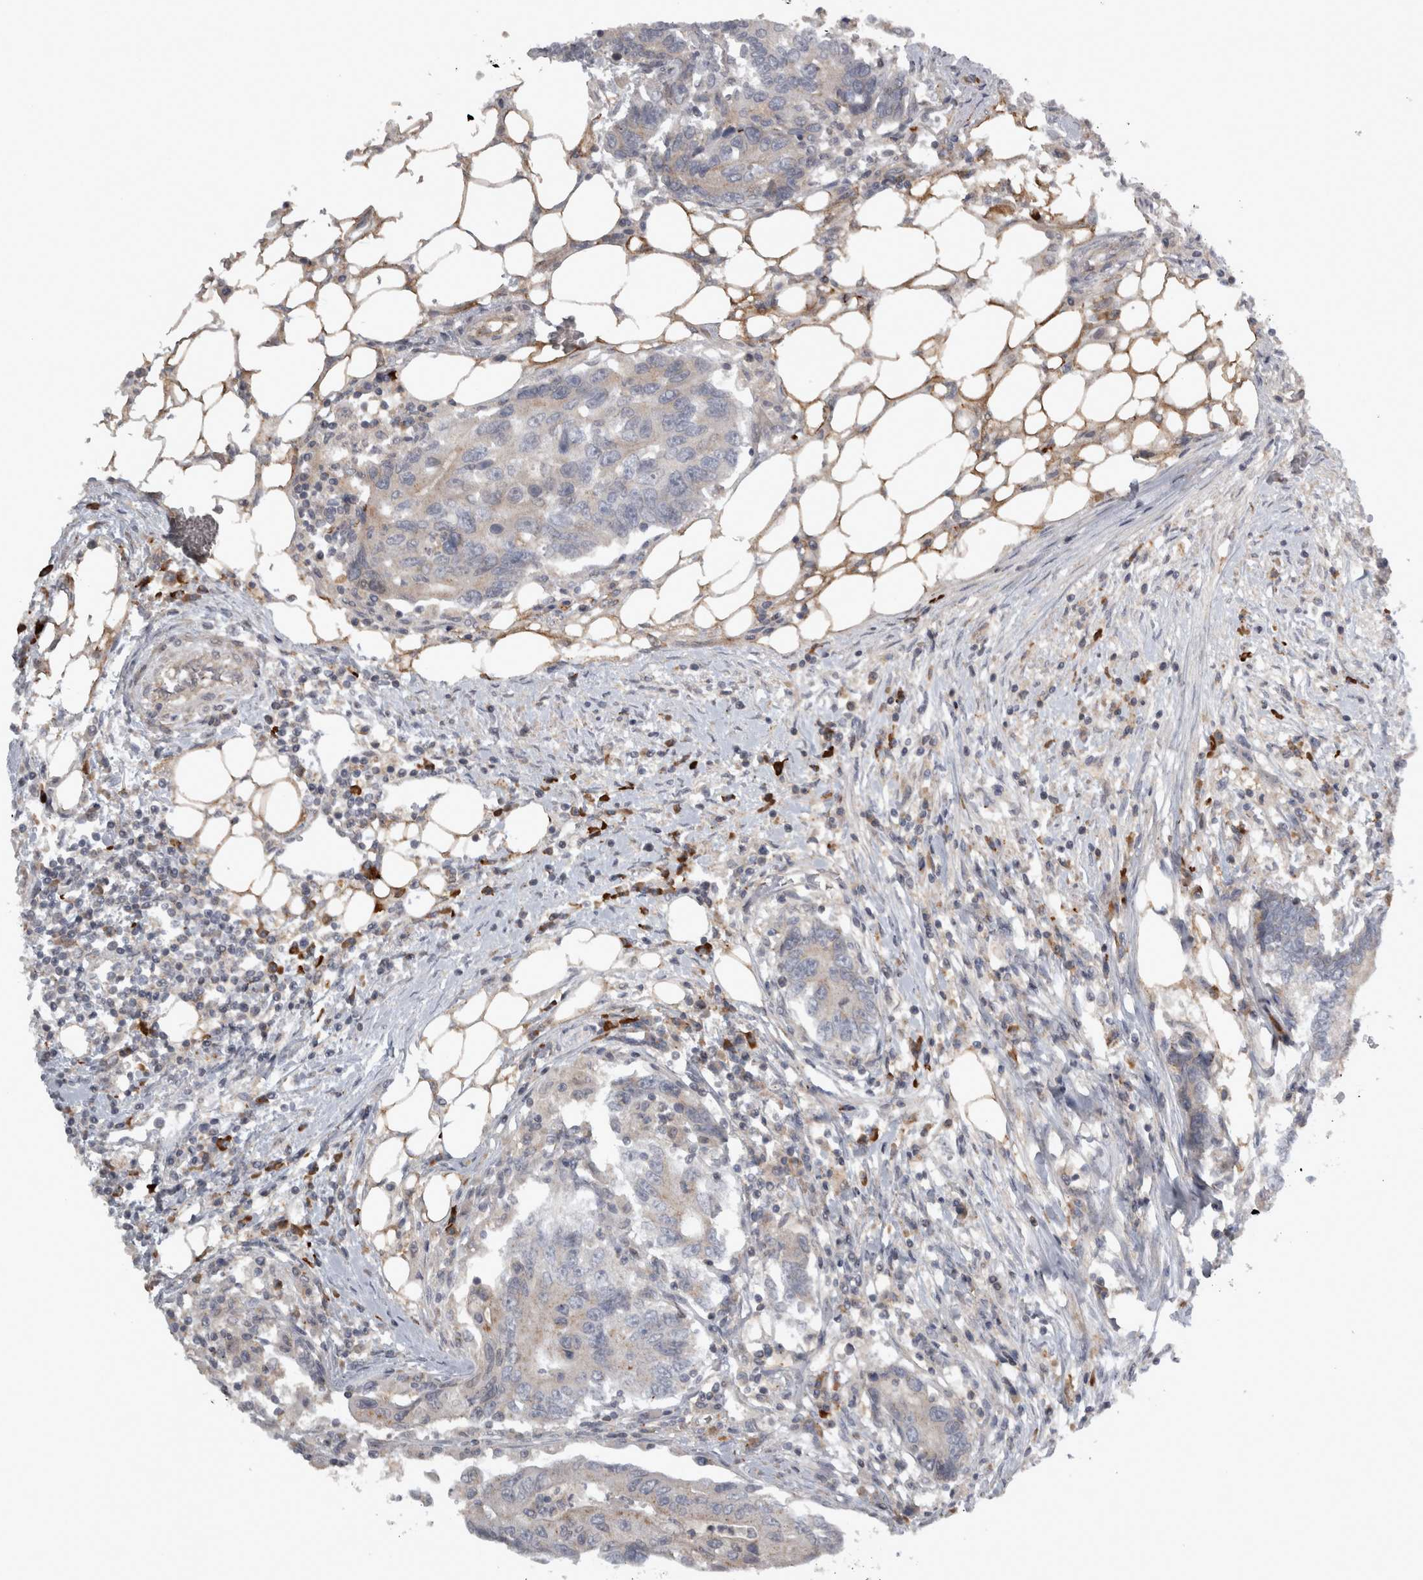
{"staining": {"intensity": "weak", "quantity": "<25%", "location": "cytoplasmic/membranous"}, "tissue": "colorectal cancer", "cell_type": "Tumor cells", "image_type": "cancer", "snomed": [{"axis": "morphology", "description": "Adenocarcinoma, NOS"}, {"axis": "topography", "description": "Colon"}], "caption": "Immunohistochemical staining of human adenocarcinoma (colorectal) shows no significant expression in tumor cells.", "gene": "SLCO5A1", "patient": {"sex": "female", "age": 77}}